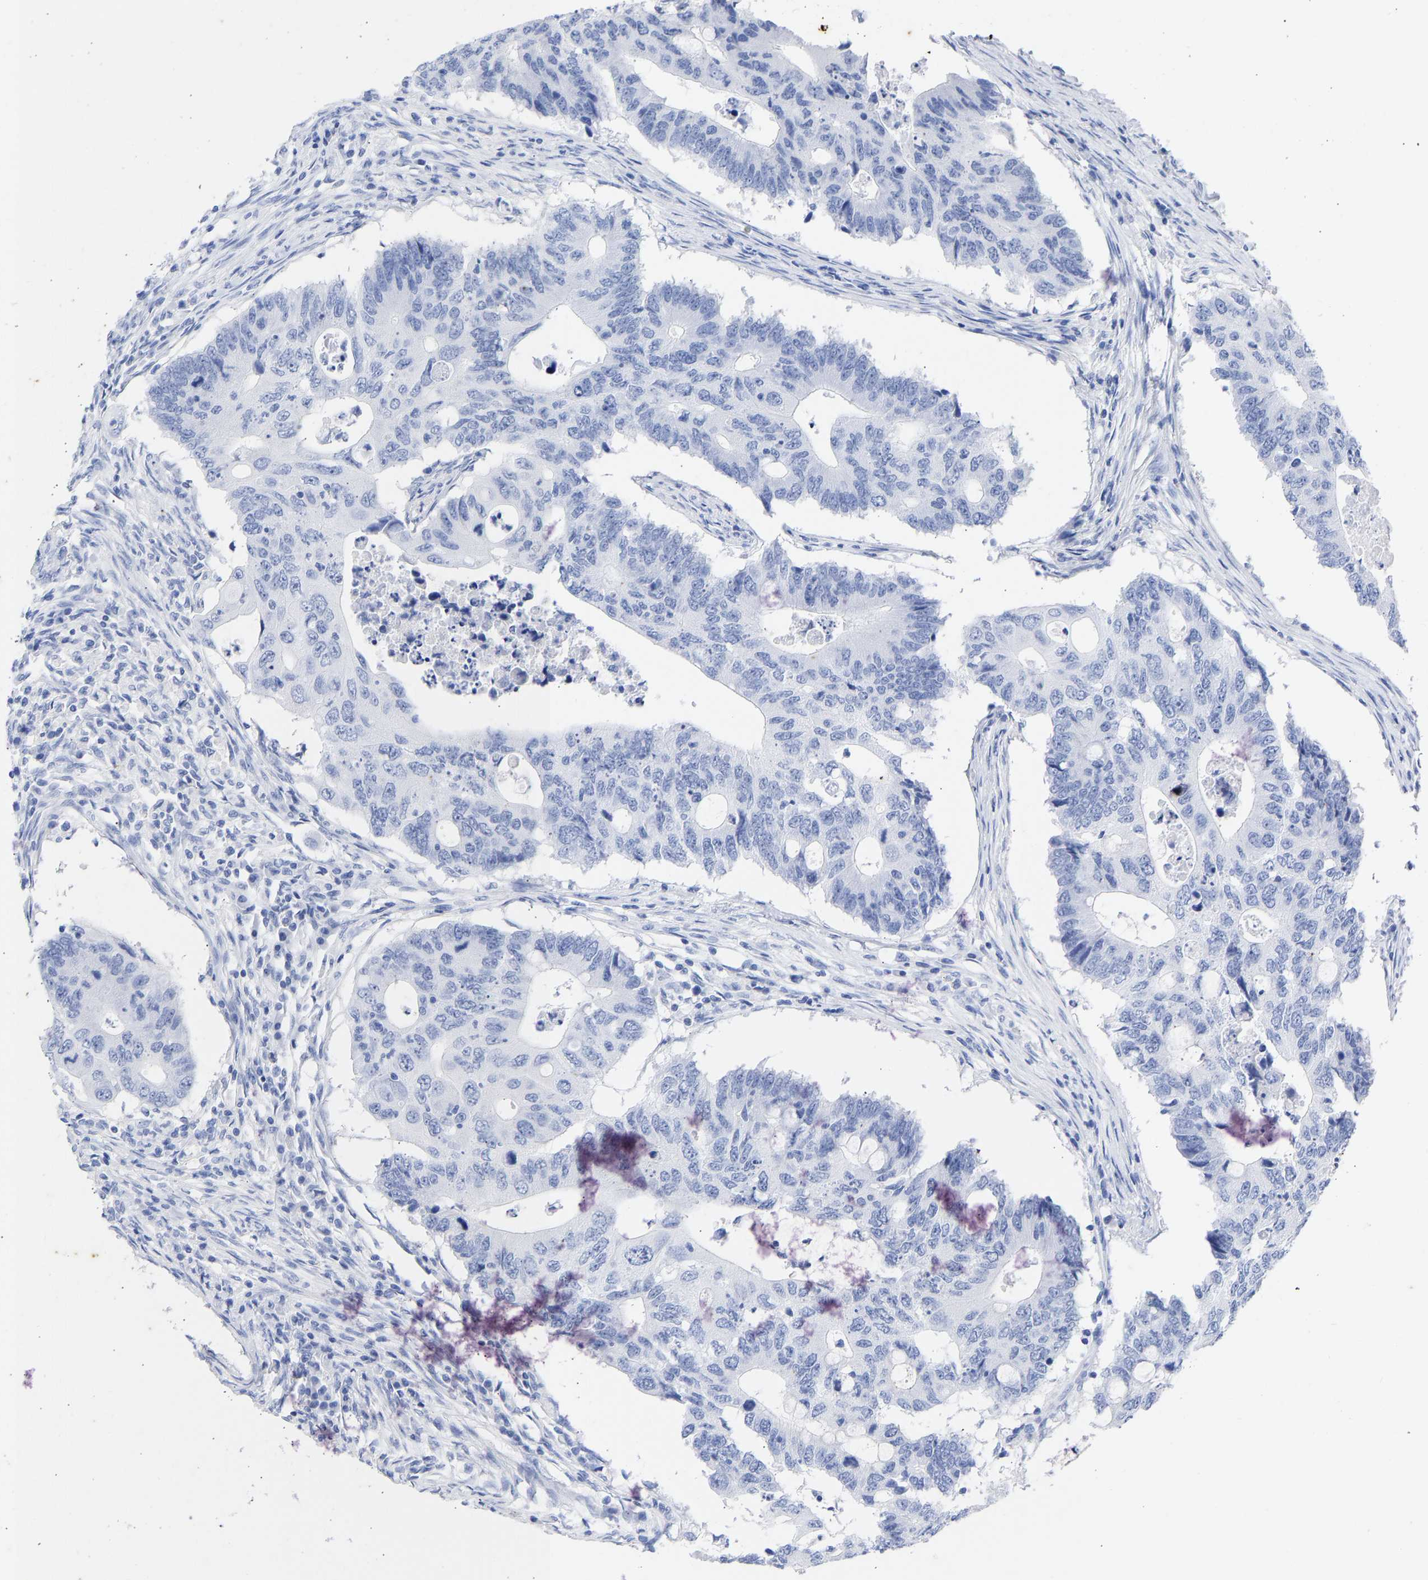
{"staining": {"intensity": "negative", "quantity": "none", "location": "none"}, "tissue": "colorectal cancer", "cell_type": "Tumor cells", "image_type": "cancer", "snomed": [{"axis": "morphology", "description": "Adenocarcinoma, NOS"}, {"axis": "topography", "description": "Colon"}], "caption": "A histopathology image of colorectal cancer stained for a protein reveals no brown staining in tumor cells.", "gene": "KRT1", "patient": {"sex": "male", "age": 71}}